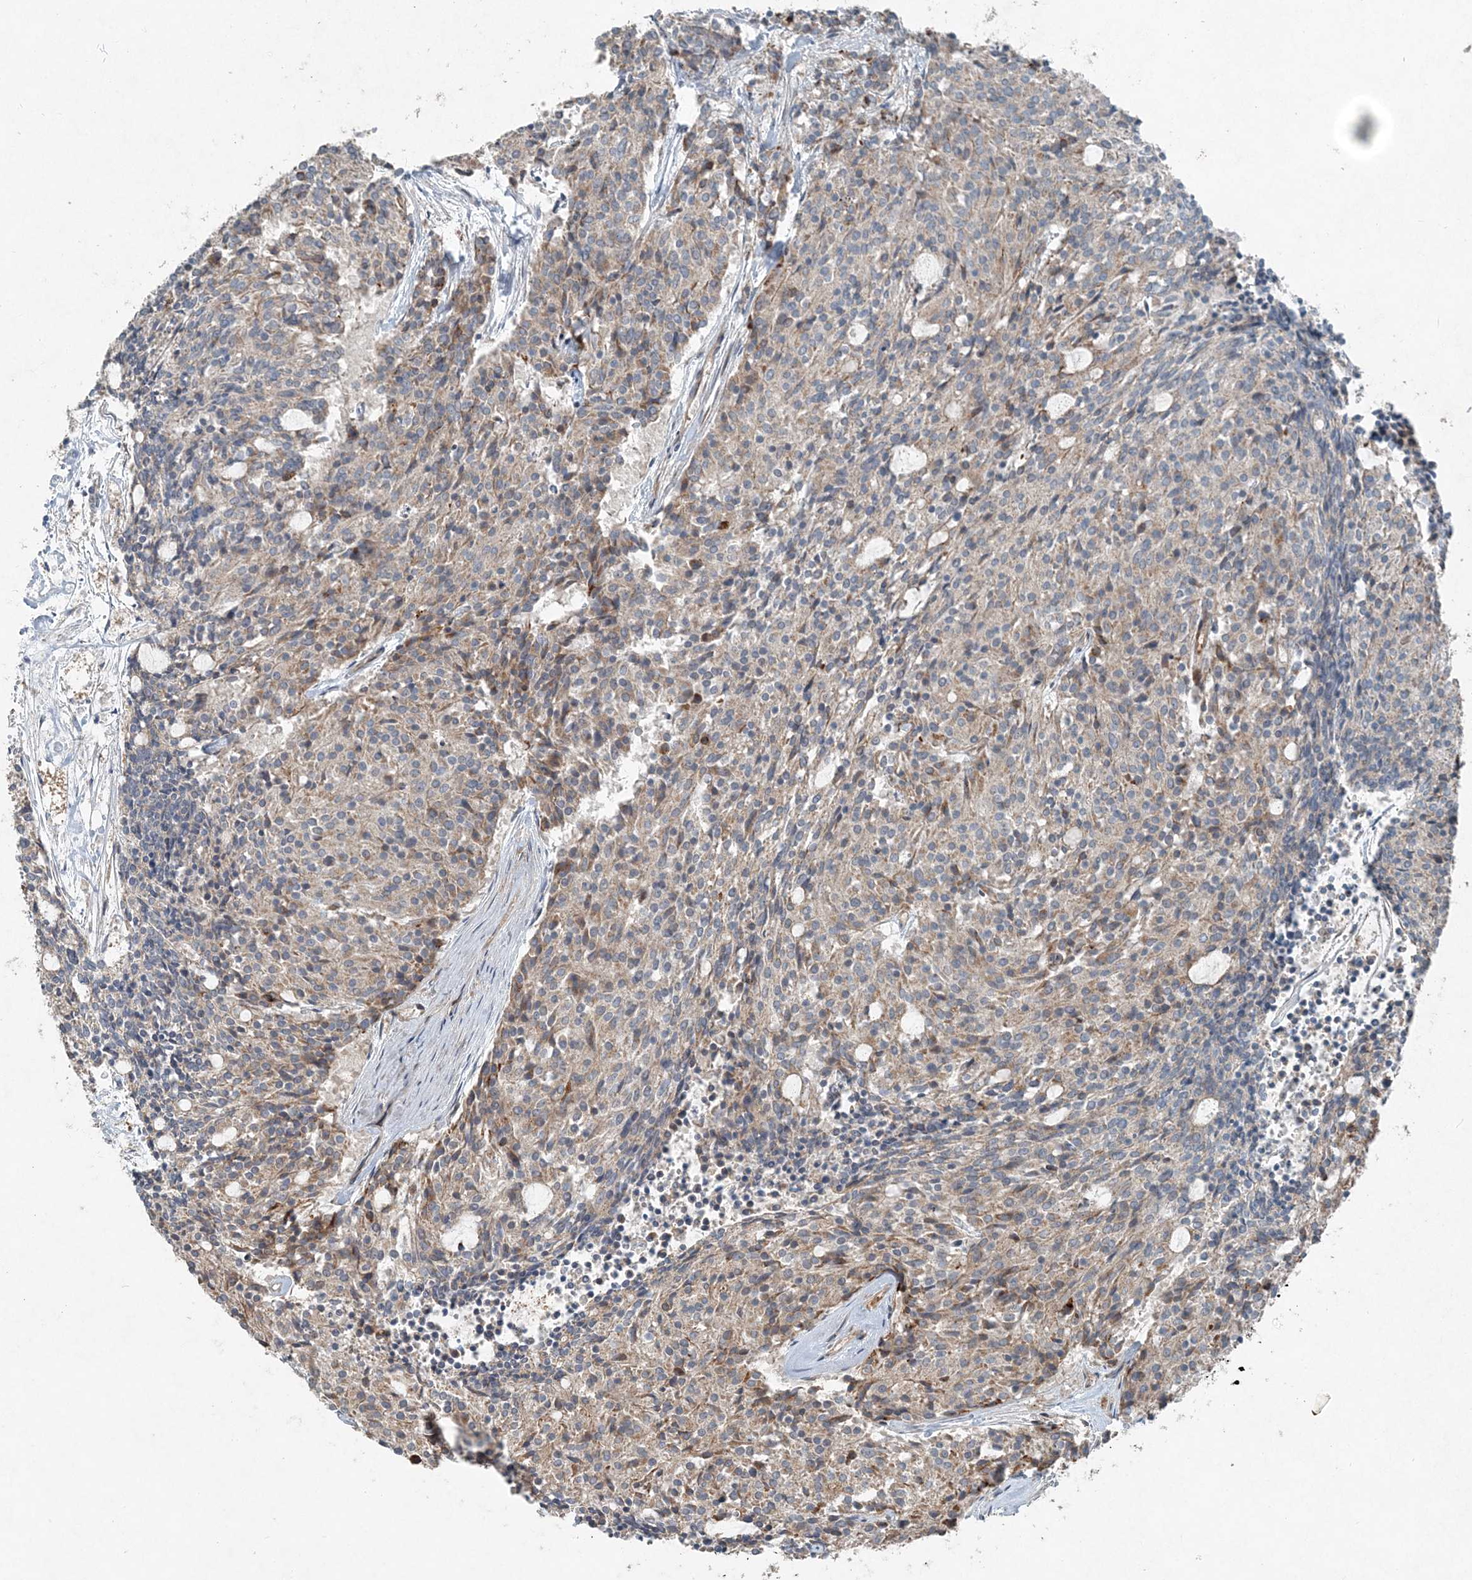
{"staining": {"intensity": "weak", "quantity": "<25%", "location": "cytoplasmic/membranous"}, "tissue": "carcinoid", "cell_type": "Tumor cells", "image_type": "cancer", "snomed": [{"axis": "morphology", "description": "Carcinoid, malignant, NOS"}, {"axis": "topography", "description": "Pancreas"}], "caption": "A high-resolution image shows immunohistochemistry staining of malignant carcinoid, which demonstrates no significant staining in tumor cells.", "gene": "INTU", "patient": {"sex": "female", "age": 54}}